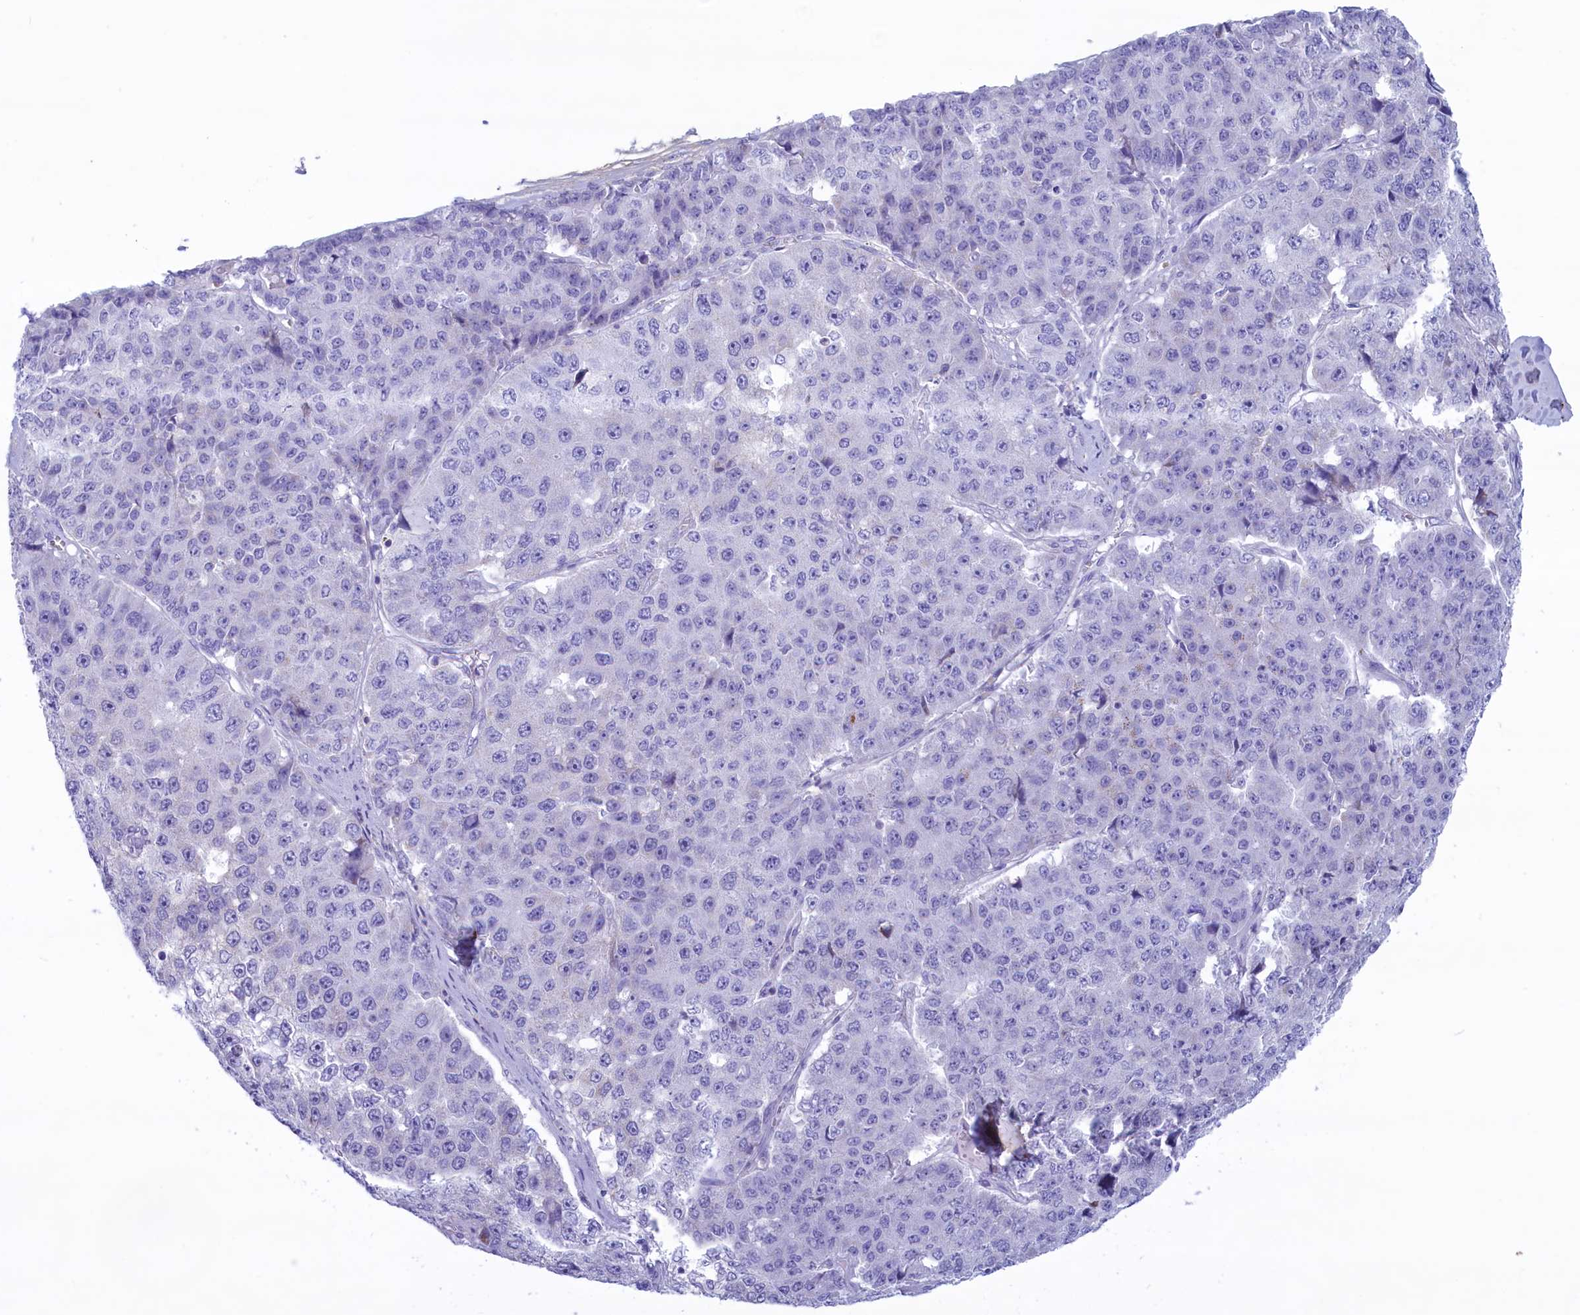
{"staining": {"intensity": "negative", "quantity": "none", "location": "none"}, "tissue": "pancreatic cancer", "cell_type": "Tumor cells", "image_type": "cancer", "snomed": [{"axis": "morphology", "description": "Adenocarcinoma, NOS"}, {"axis": "topography", "description": "Pancreas"}], "caption": "The histopathology image demonstrates no staining of tumor cells in pancreatic cancer. (IHC, brightfield microscopy, high magnification).", "gene": "MPV17L2", "patient": {"sex": "male", "age": 50}}